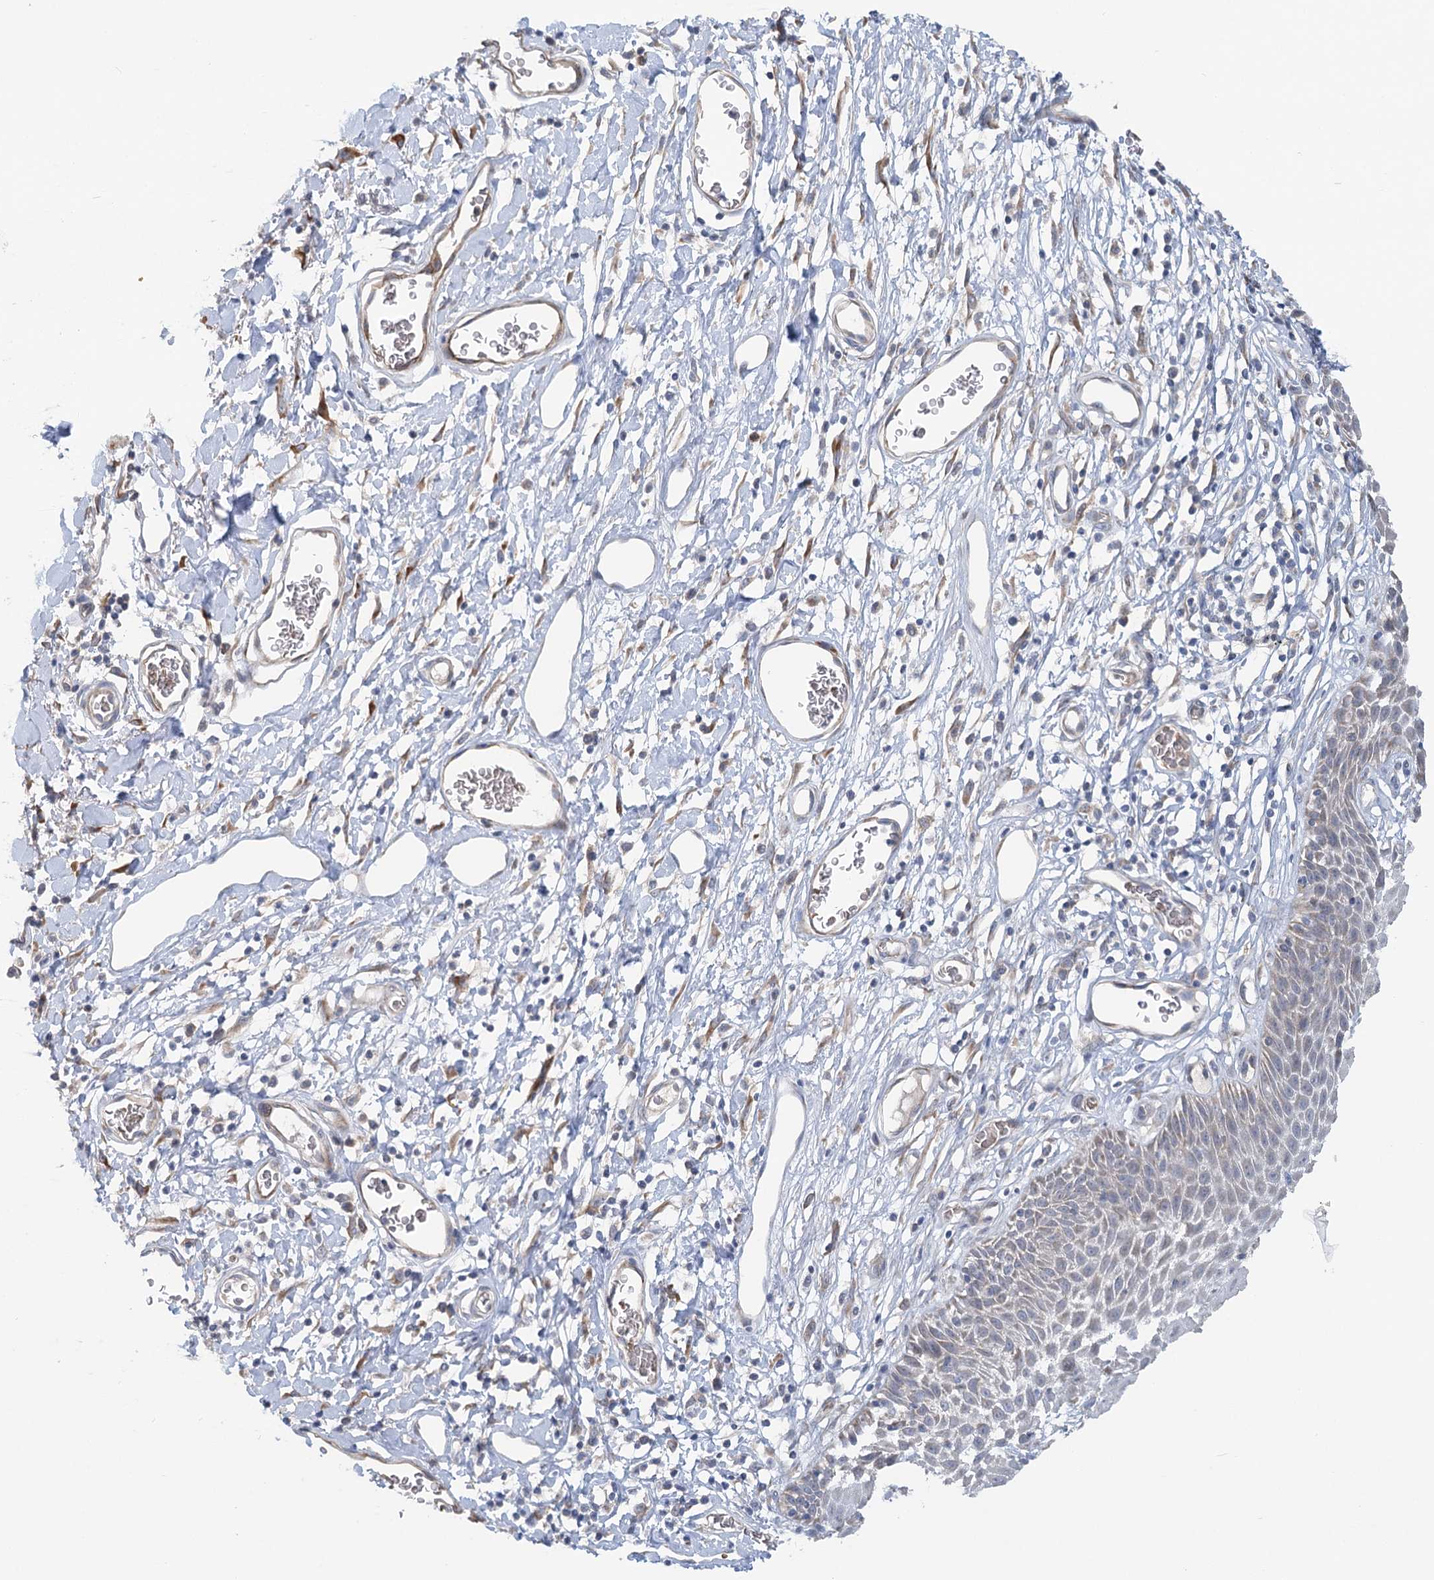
{"staining": {"intensity": "weak", "quantity": "<25%", "location": "cytoplasmic/membranous"}, "tissue": "skin", "cell_type": "Epidermal cells", "image_type": "normal", "snomed": [{"axis": "morphology", "description": "Normal tissue, NOS"}, {"axis": "topography", "description": "Vulva"}], "caption": "DAB (3,3'-diaminobenzidine) immunohistochemical staining of unremarkable skin exhibits no significant expression in epidermal cells.", "gene": "CIB4", "patient": {"sex": "female", "age": 68}}